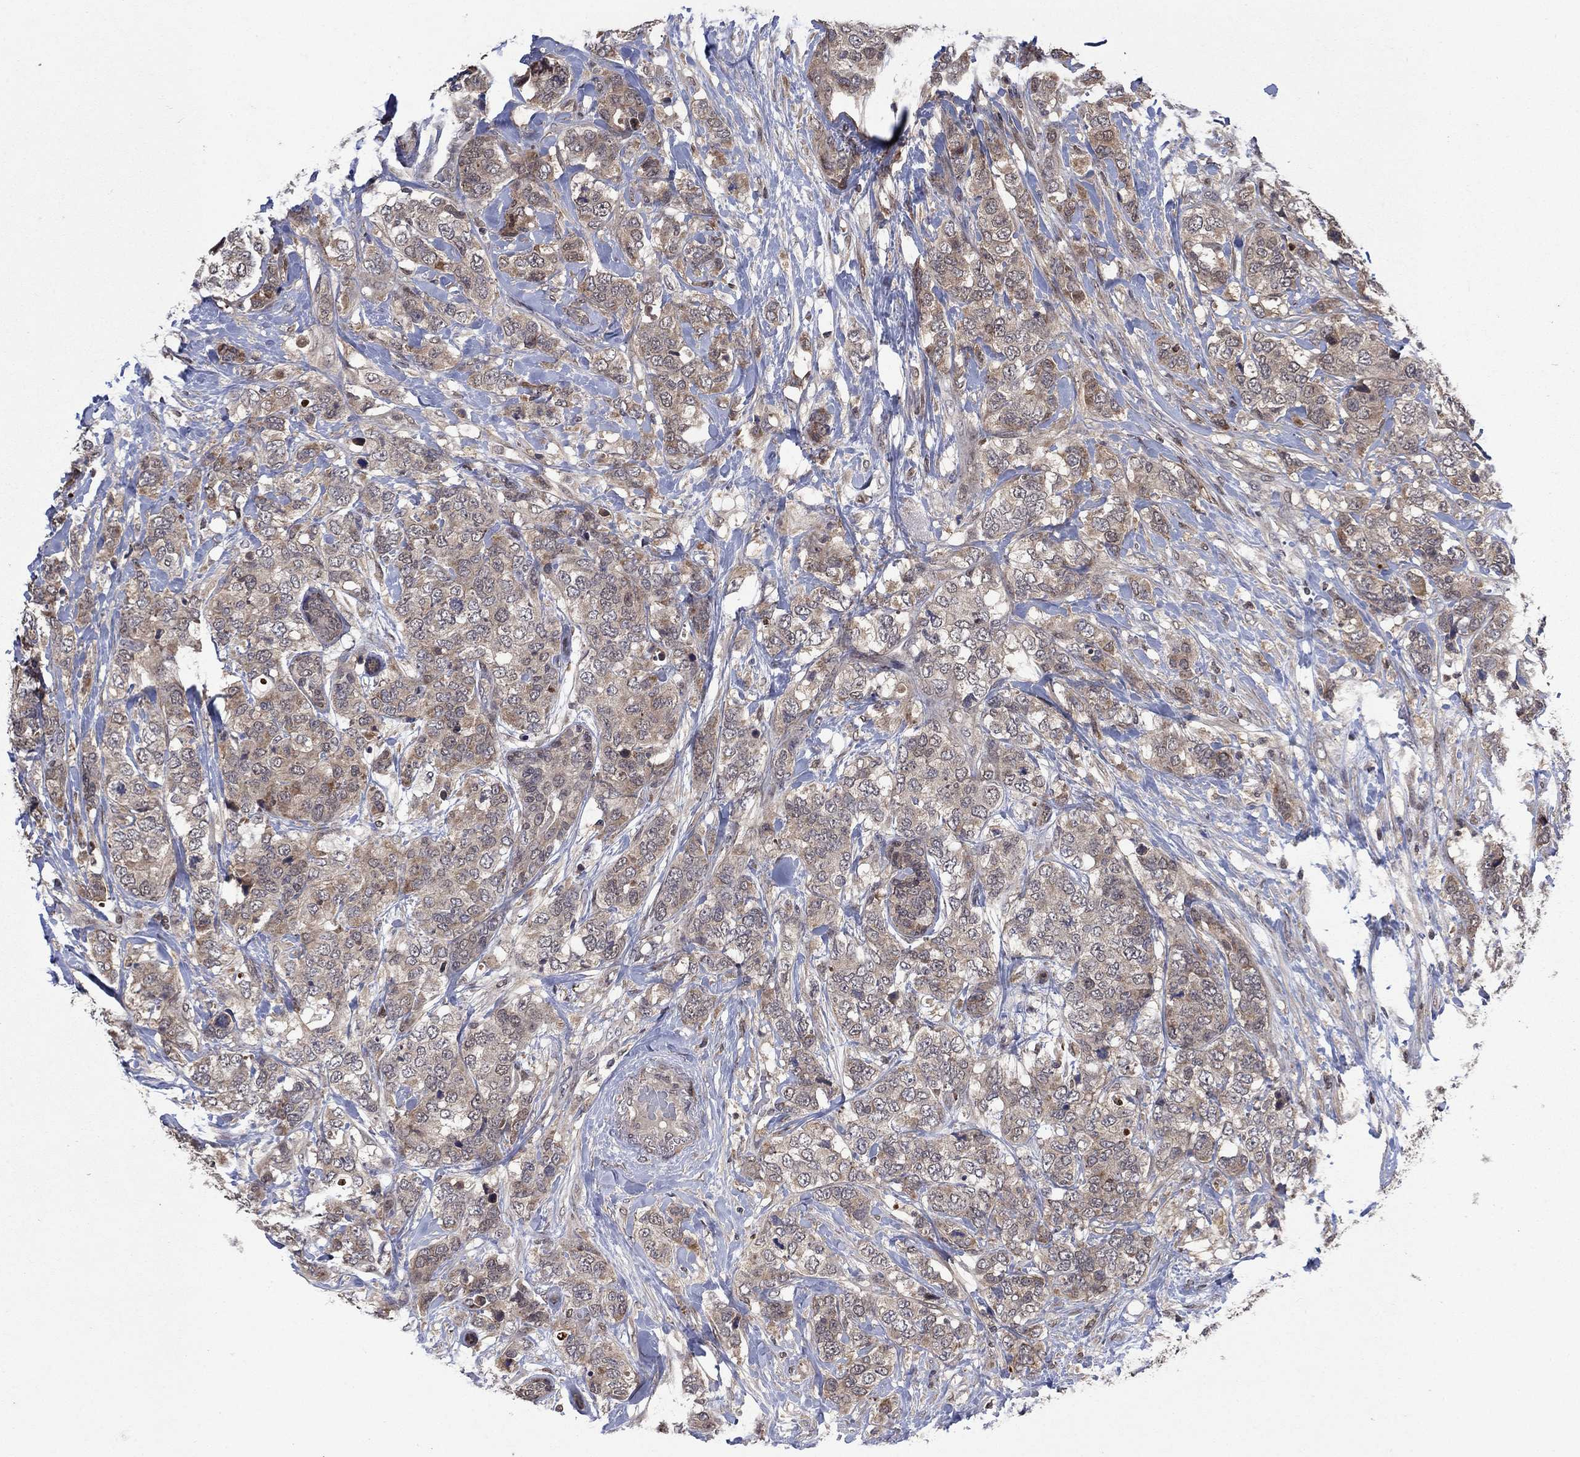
{"staining": {"intensity": "weak", "quantity": ">75%", "location": "cytoplasmic/membranous"}, "tissue": "breast cancer", "cell_type": "Tumor cells", "image_type": "cancer", "snomed": [{"axis": "morphology", "description": "Lobular carcinoma"}, {"axis": "topography", "description": "Breast"}], "caption": "Immunohistochemistry of breast cancer reveals low levels of weak cytoplasmic/membranous positivity in about >75% of tumor cells. The staining was performed using DAB (3,3'-diaminobenzidine), with brown indicating positive protein expression. Nuclei are stained blue with hematoxylin.", "gene": "IAH1", "patient": {"sex": "female", "age": 59}}